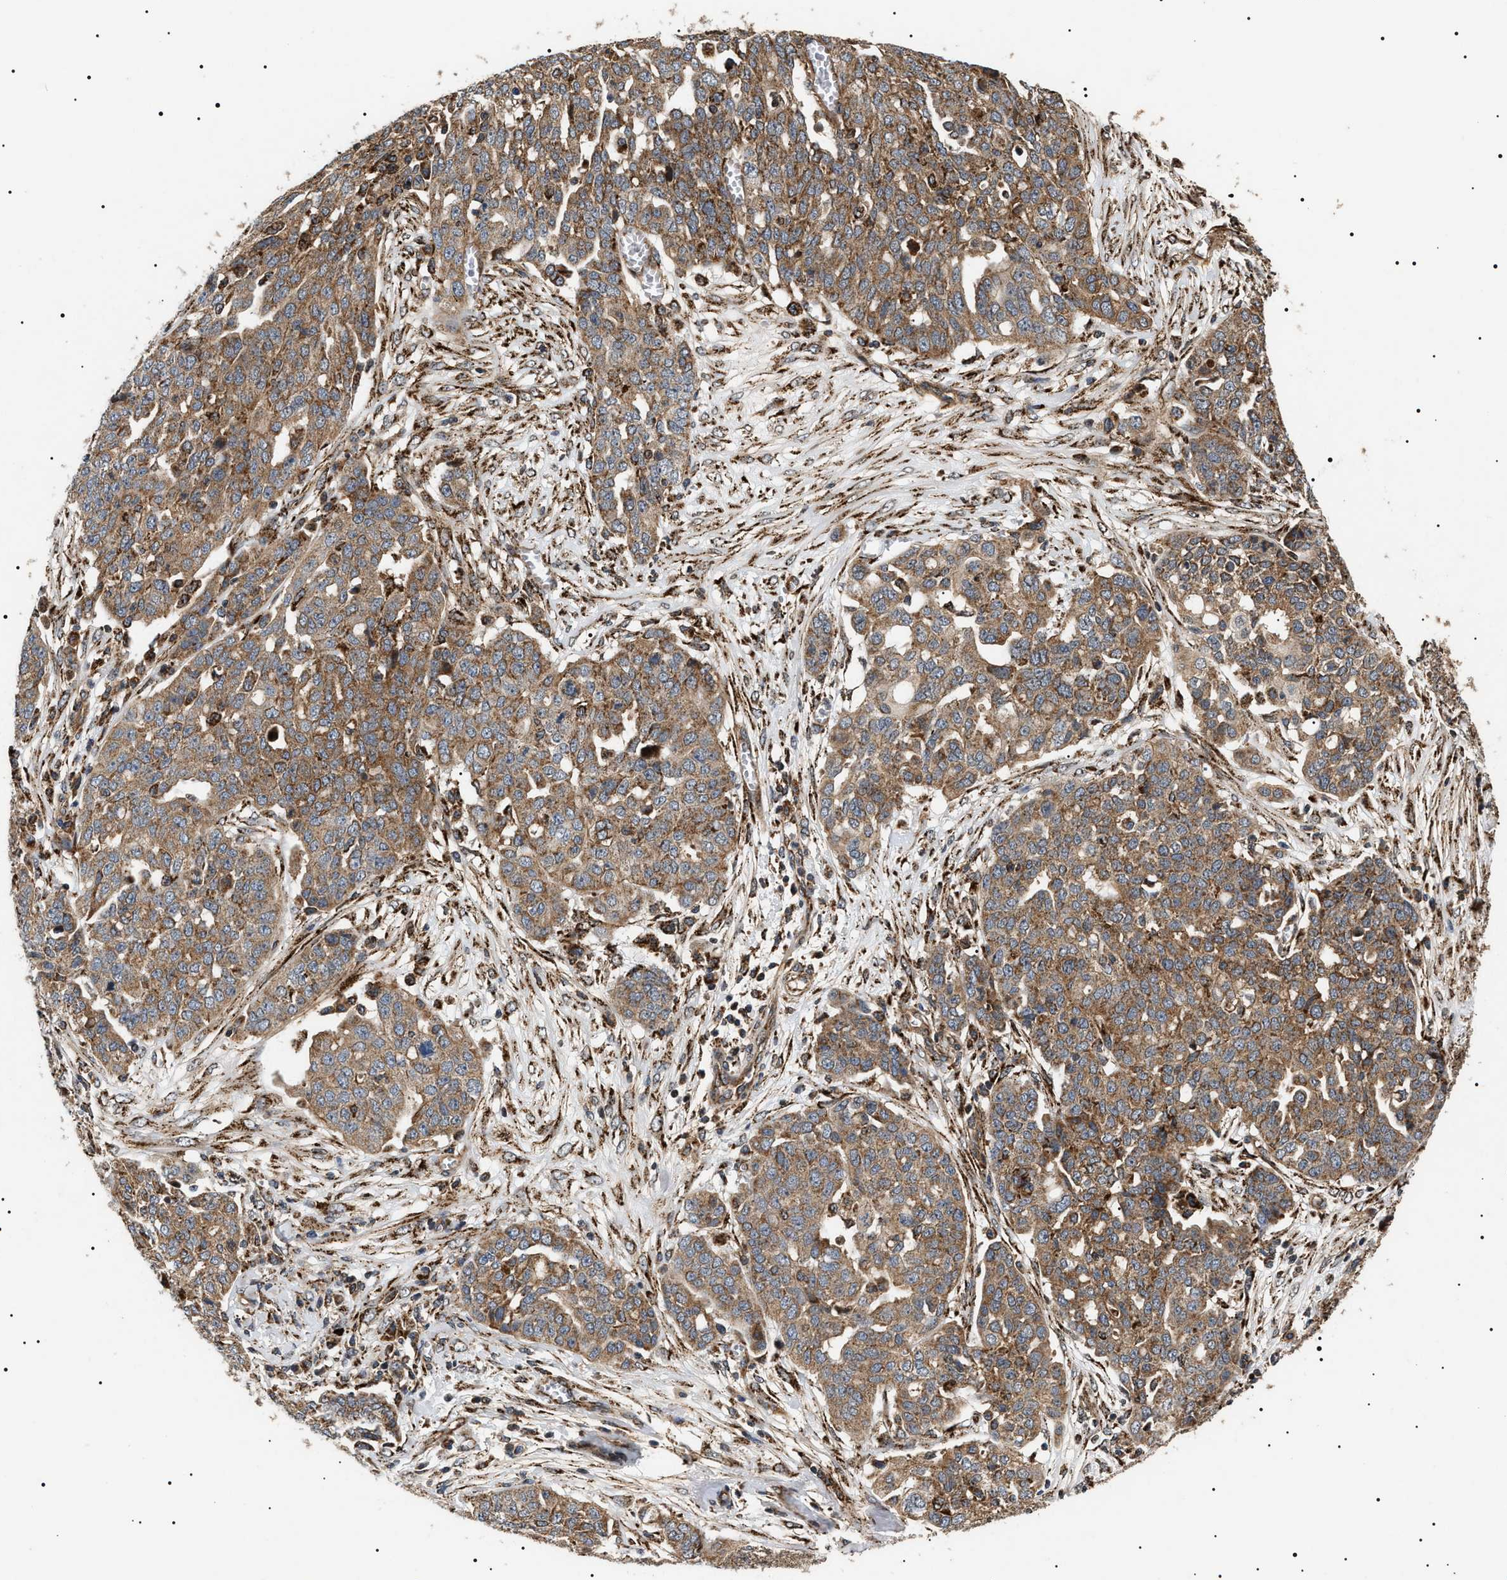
{"staining": {"intensity": "moderate", "quantity": ">75%", "location": "cytoplasmic/membranous"}, "tissue": "ovarian cancer", "cell_type": "Tumor cells", "image_type": "cancer", "snomed": [{"axis": "morphology", "description": "Cystadenocarcinoma, serous, NOS"}, {"axis": "topography", "description": "Soft tissue"}, {"axis": "topography", "description": "Ovary"}], "caption": "IHC photomicrograph of neoplastic tissue: ovarian serous cystadenocarcinoma stained using immunohistochemistry exhibits medium levels of moderate protein expression localized specifically in the cytoplasmic/membranous of tumor cells, appearing as a cytoplasmic/membranous brown color.", "gene": "ZBTB26", "patient": {"sex": "female", "age": 57}}